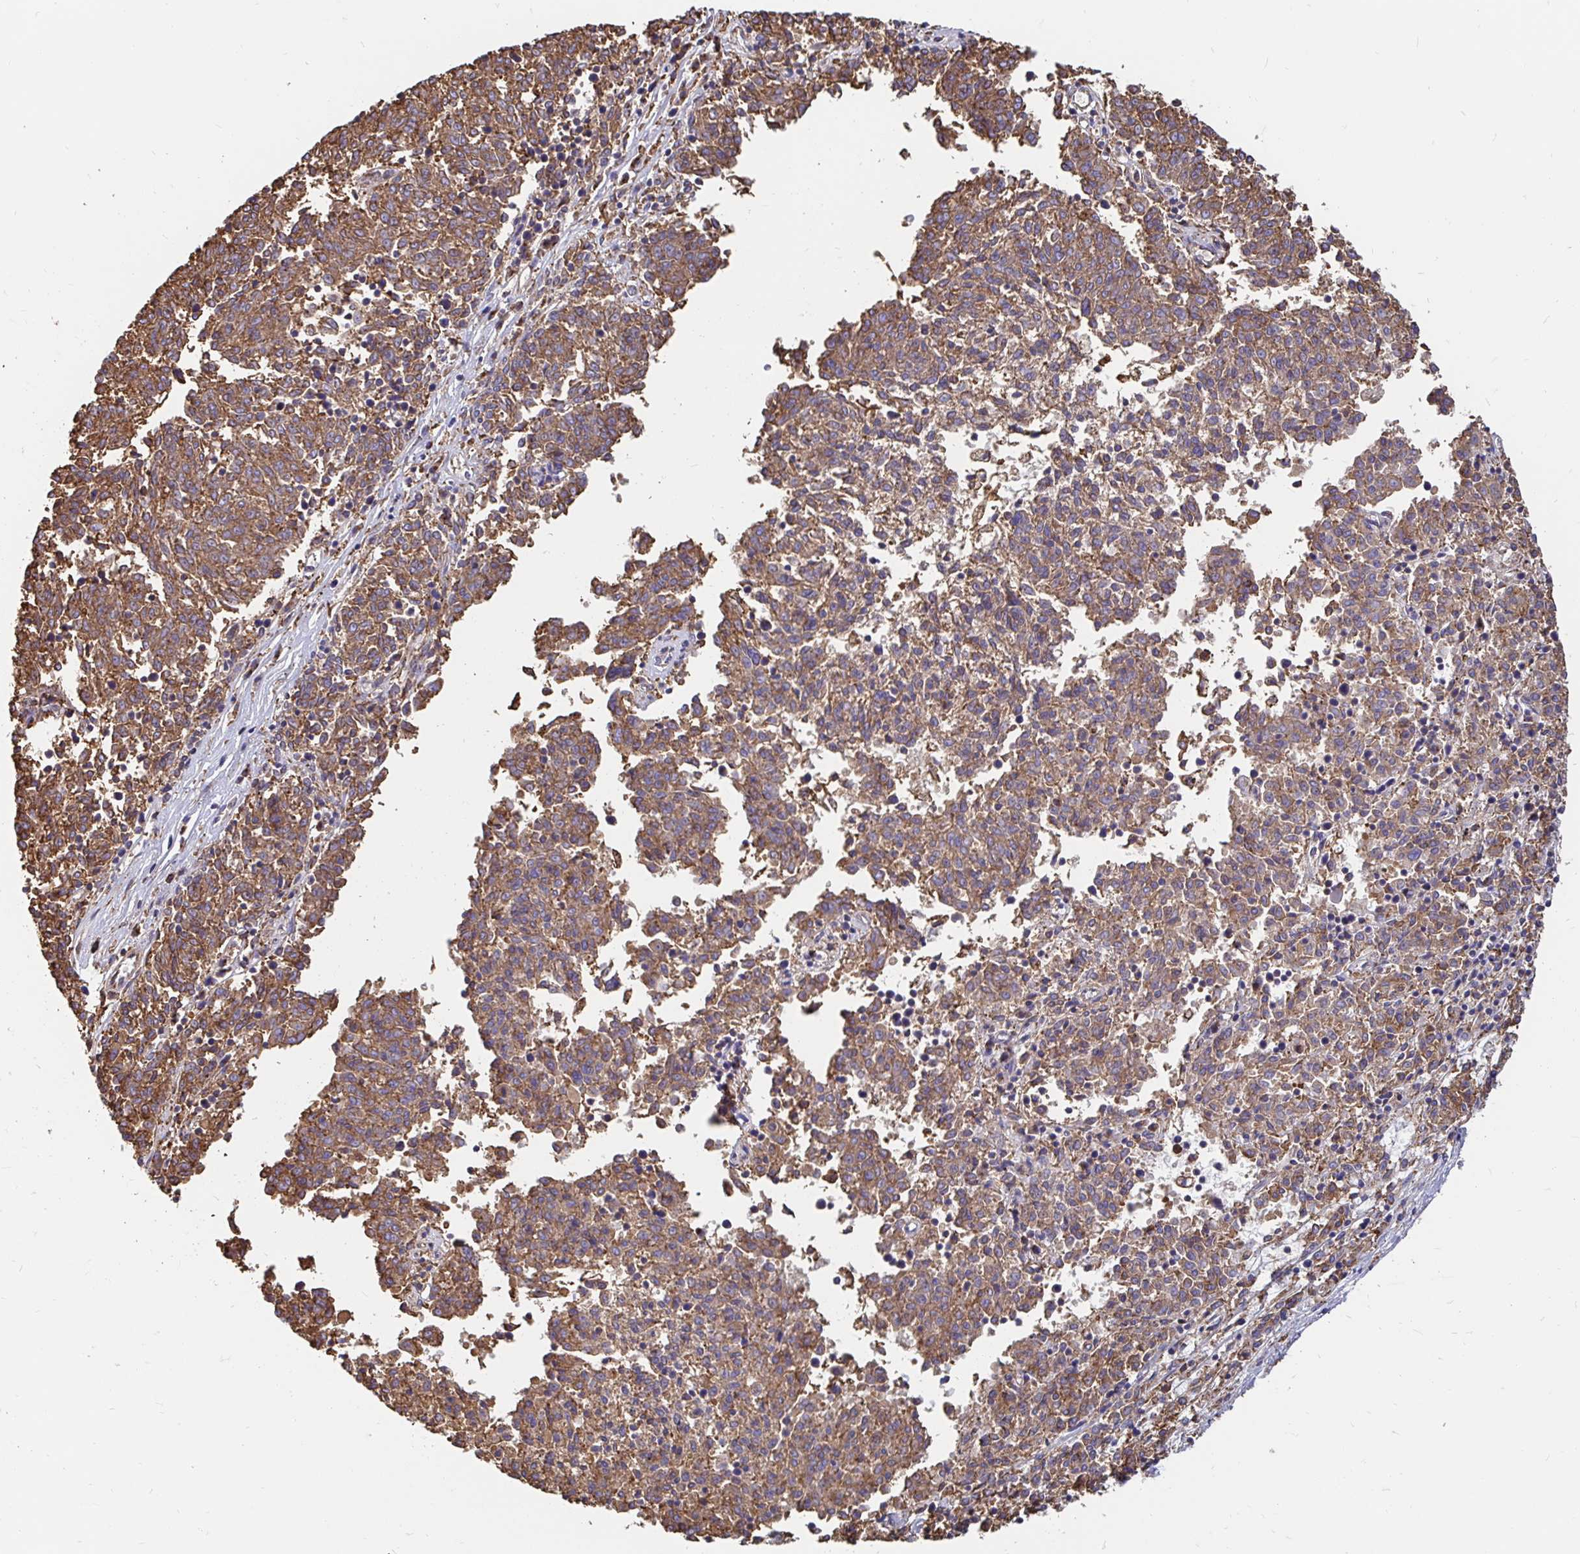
{"staining": {"intensity": "moderate", "quantity": ">75%", "location": "cytoplasmic/membranous"}, "tissue": "melanoma", "cell_type": "Tumor cells", "image_type": "cancer", "snomed": [{"axis": "morphology", "description": "Malignant melanoma, NOS"}, {"axis": "topography", "description": "Skin"}], "caption": "An IHC image of tumor tissue is shown. Protein staining in brown labels moderate cytoplasmic/membranous positivity in malignant melanoma within tumor cells. (Brightfield microscopy of DAB IHC at high magnification).", "gene": "CLTC", "patient": {"sex": "female", "age": 72}}